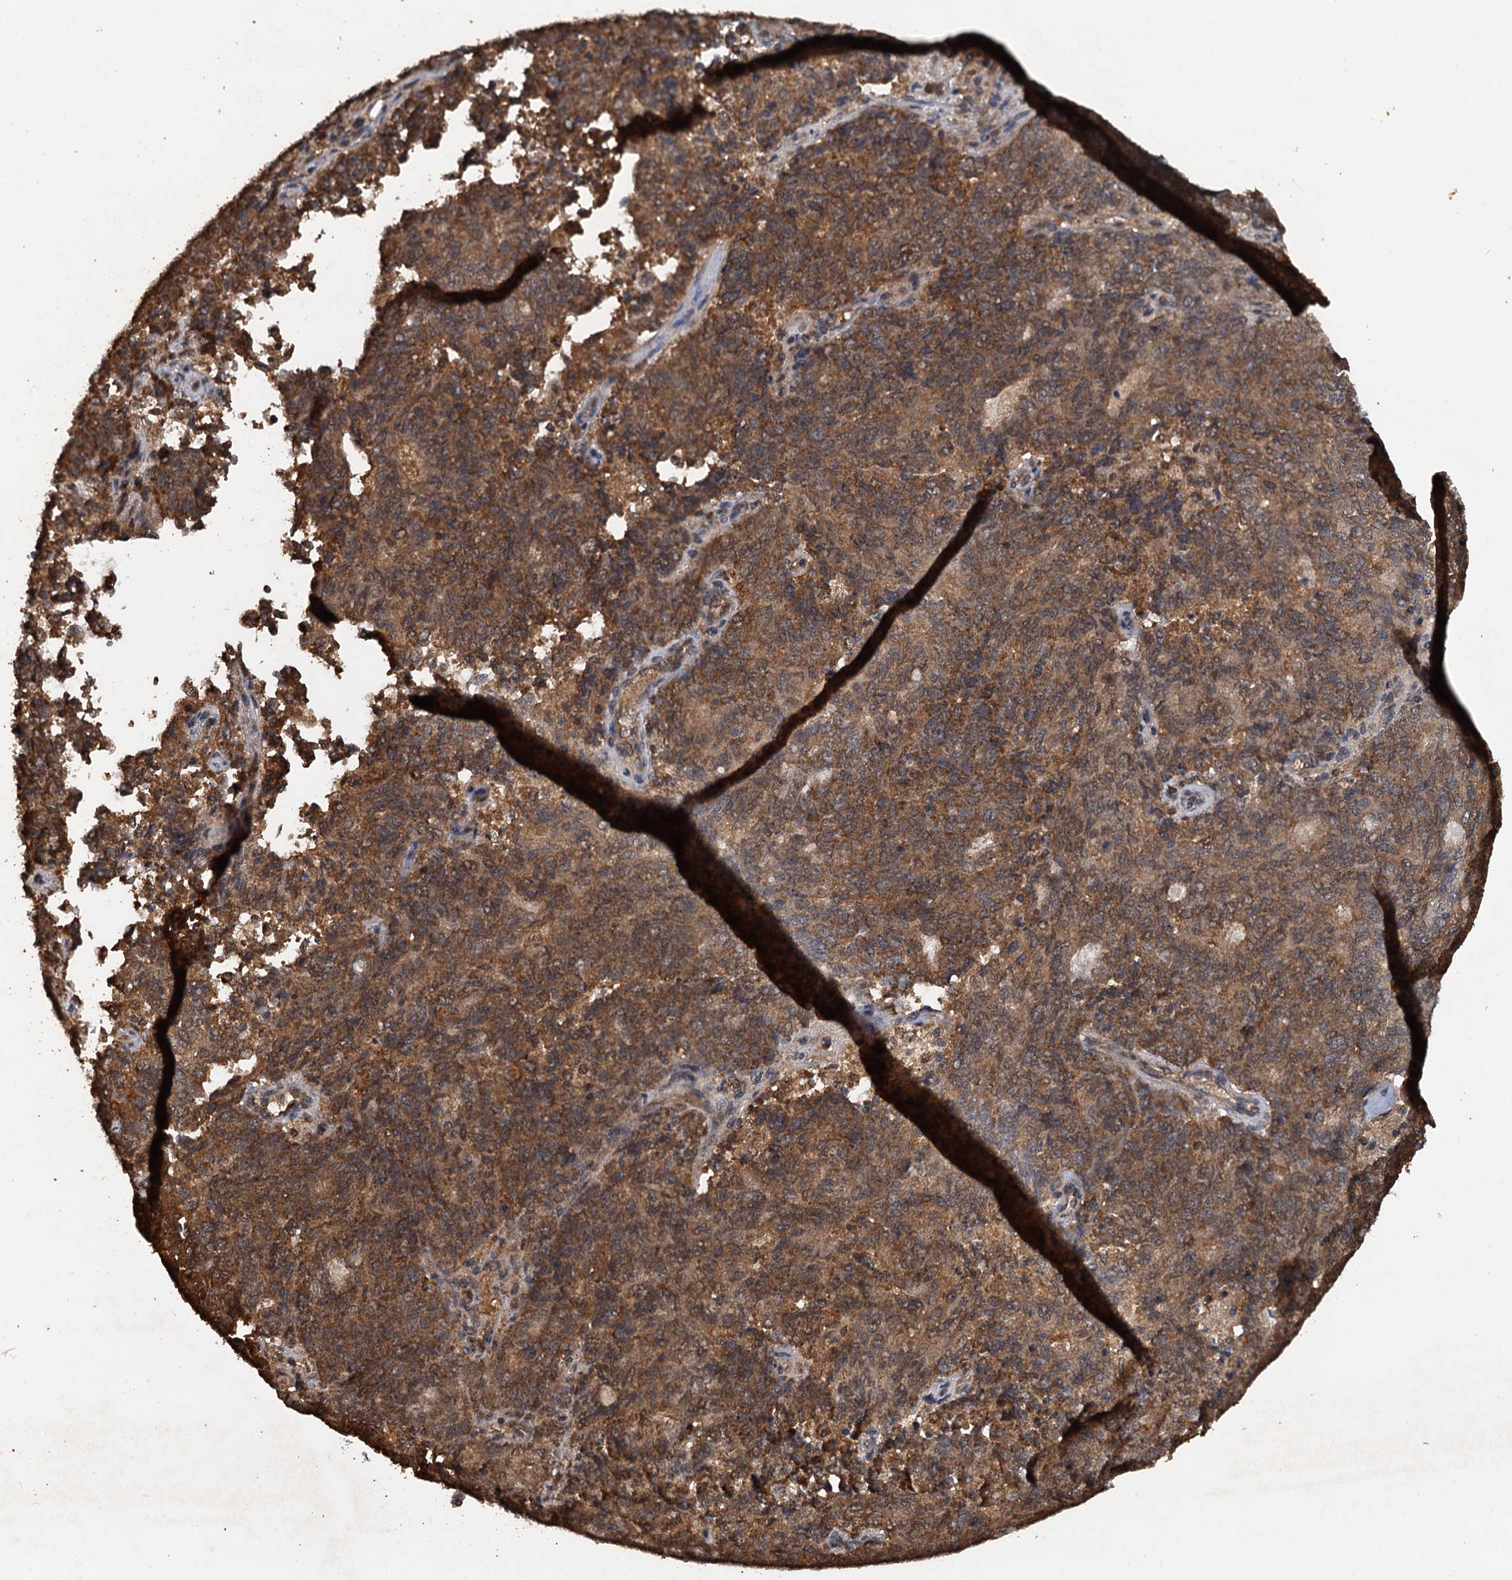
{"staining": {"intensity": "moderate", "quantity": ">75%", "location": "cytoplasmic/membranous,nuclear"}, "tissue": "endometrial cancer", "cell_type": "Tumor cells", "image_type": "cancer", "snomed": [{"axis": "morphology", "description": "Adenocarcinoma, NOS"}, {"axis": "topography", "description": "Endometrium"}], "caption": "IHC of human endometrial cancer demonstrates medium levels of moderate cytoplasmic/membranous and nuclear positivity in approximately >75% of tumor cells.", "gene": "PSMD9", "patient": {"sex": "female", "age": 80}}